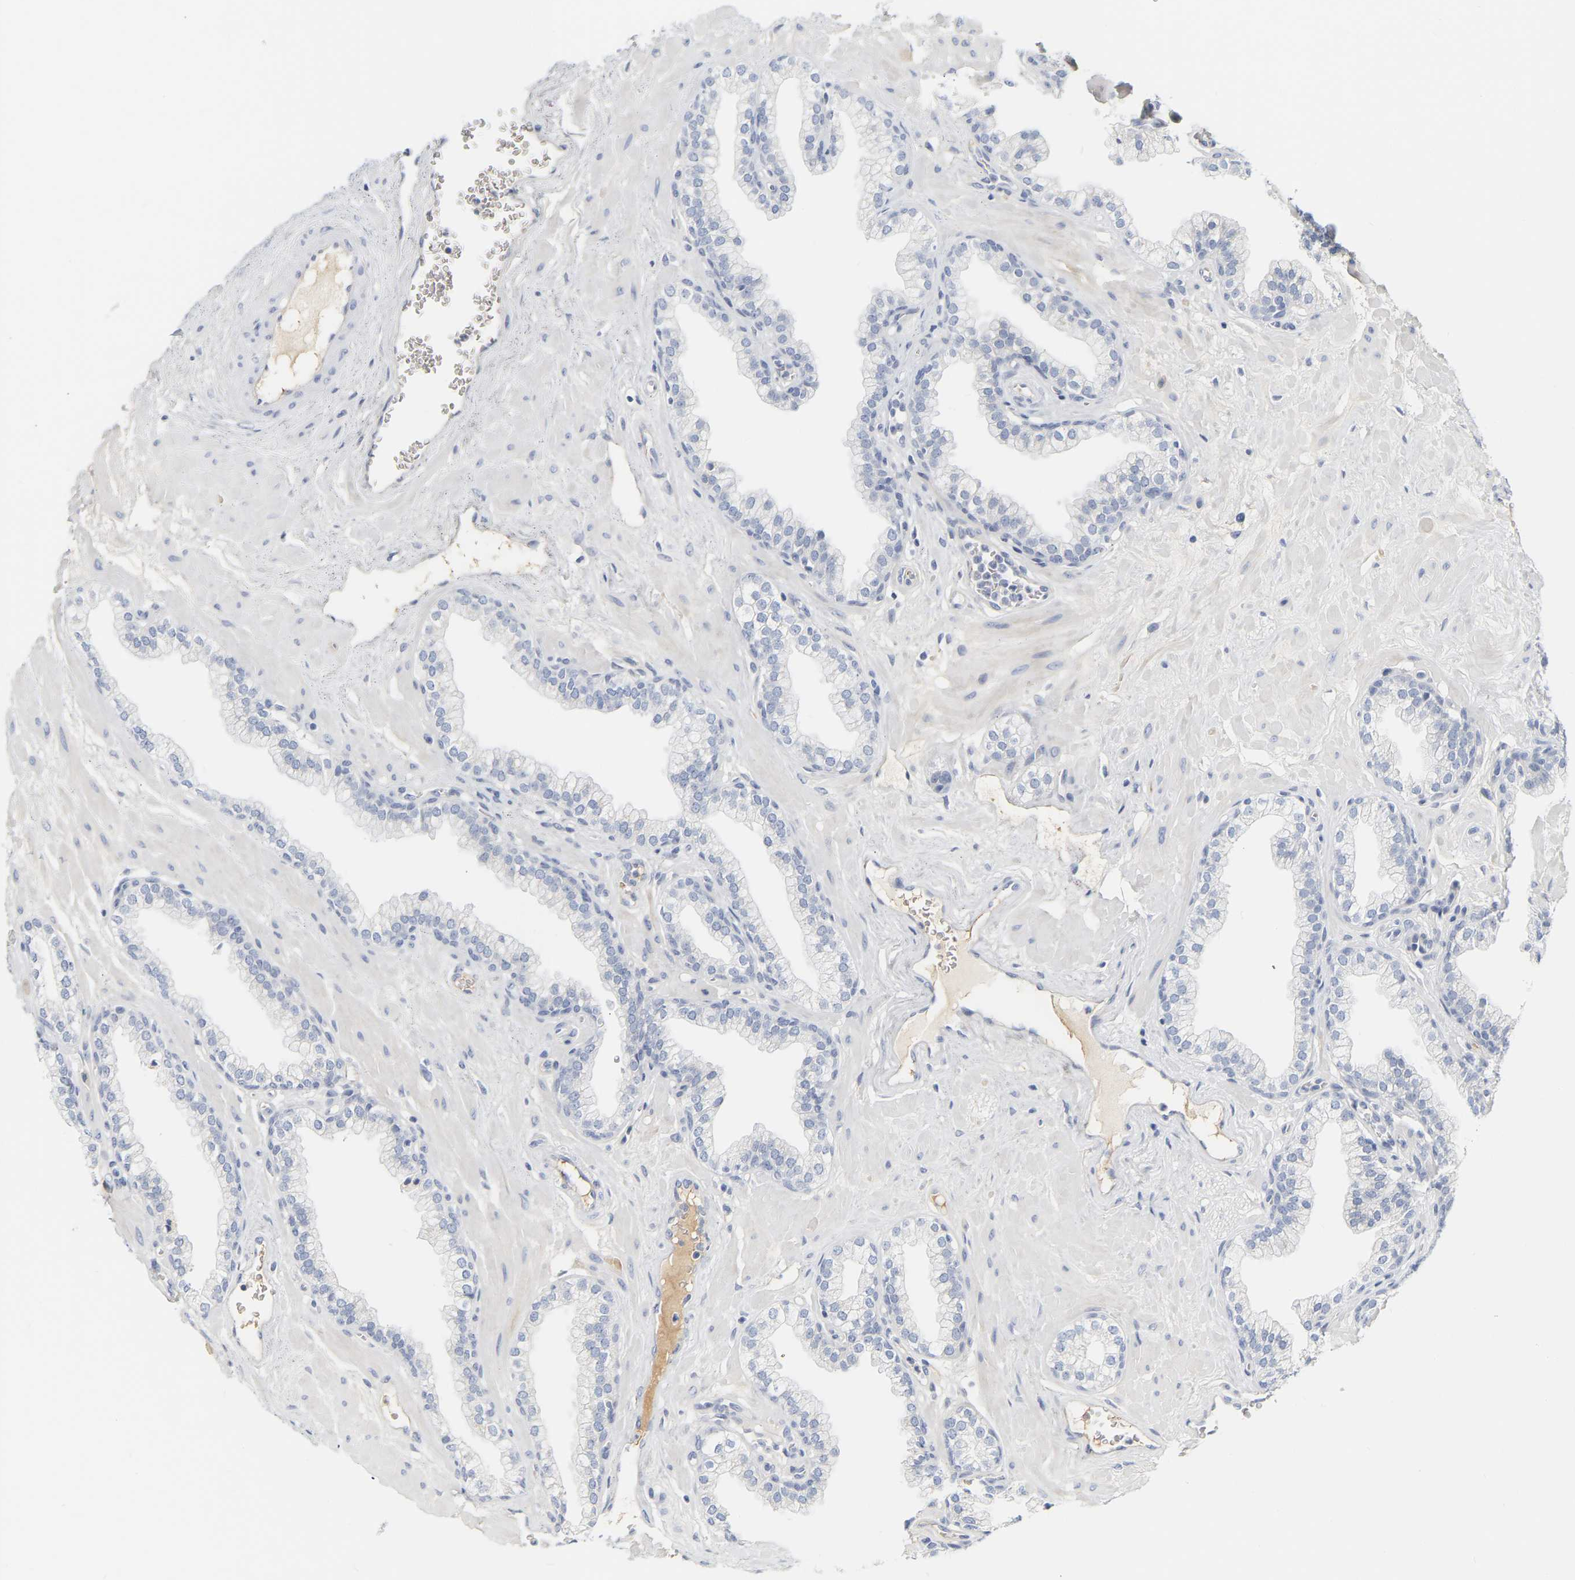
{"staining": {"intensity": "negative", "quantity": "none", "location": "none"}, "tissue": "prostate", "cell_type": "Glandular cells", "image_type": "normal", "snomed": [{"axis": "morphology", "description": "Normal tissue, NOS"}, {"axis": "morphology", "description": "Urothelial carcinoma, Low grade"}, {"axis": "topography", "description": "Urinary bladder"}, {"axis": "topography", "description": "Prostate"}], "caption": "IHC of unremarkable human prostate exhibits no staining in glandular cells.", "gene": "GNAS", "patient": {"sex": "male", "age": 60}}